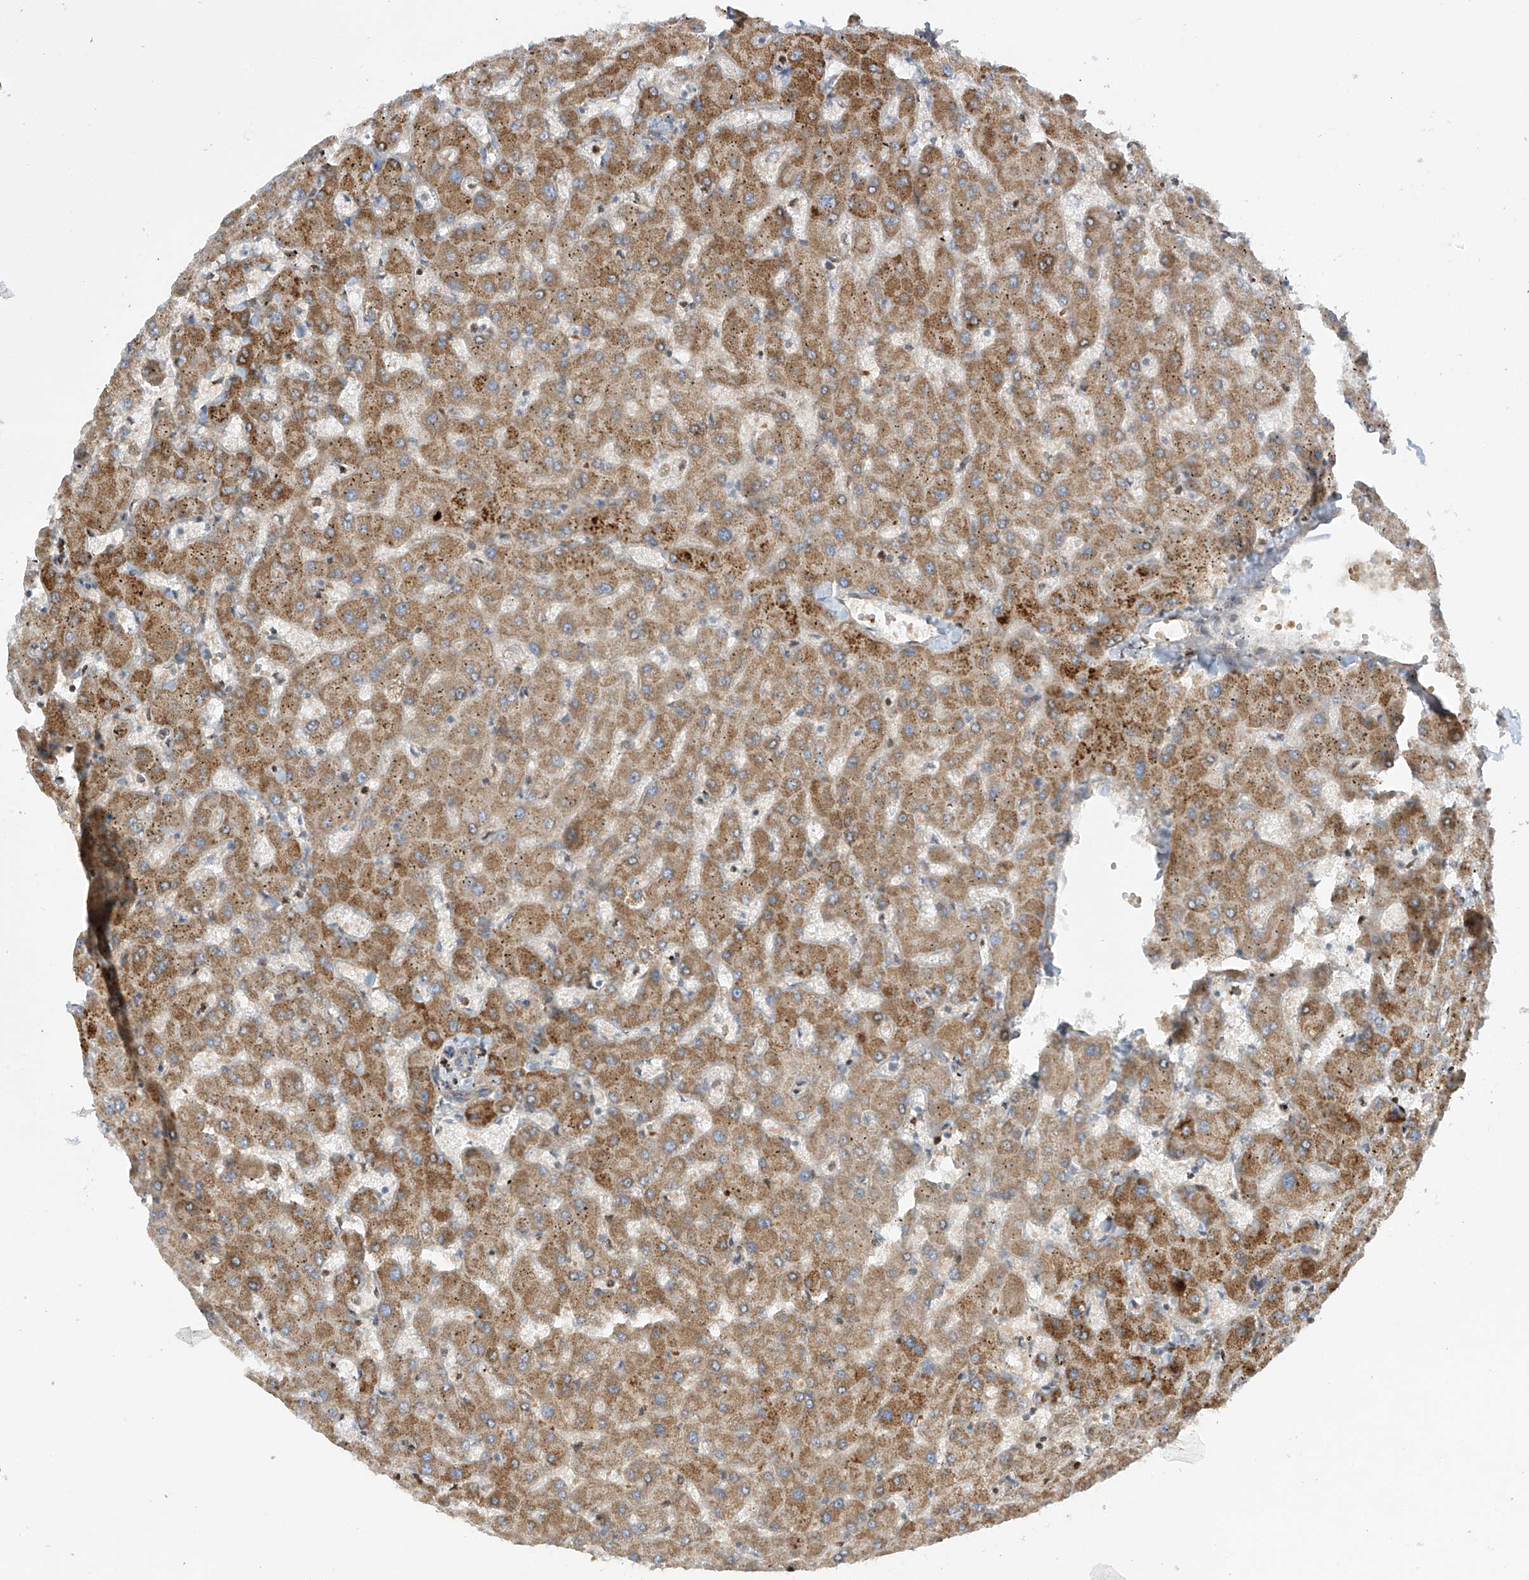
{"staining": {"intensity": "weak", "quantity": "<25%", "location": "cytoplasmic/membranous"}, "tissue": "liver", "cell_type": "Cholangiocytes", "image_type": "normal", "snomed": [{"axis": "morphology", "description": "Normal tissue, NOS"}, {"axis": "topography", "description": "Liver"}], "caption": "High power microscopy histopathology image of an immunohistochemistry histopathology image of benign liver, revealing no significant staining in cholangiocytes.", "gene": "METTL18", "patient": {"sex": "female", "age": 63}}